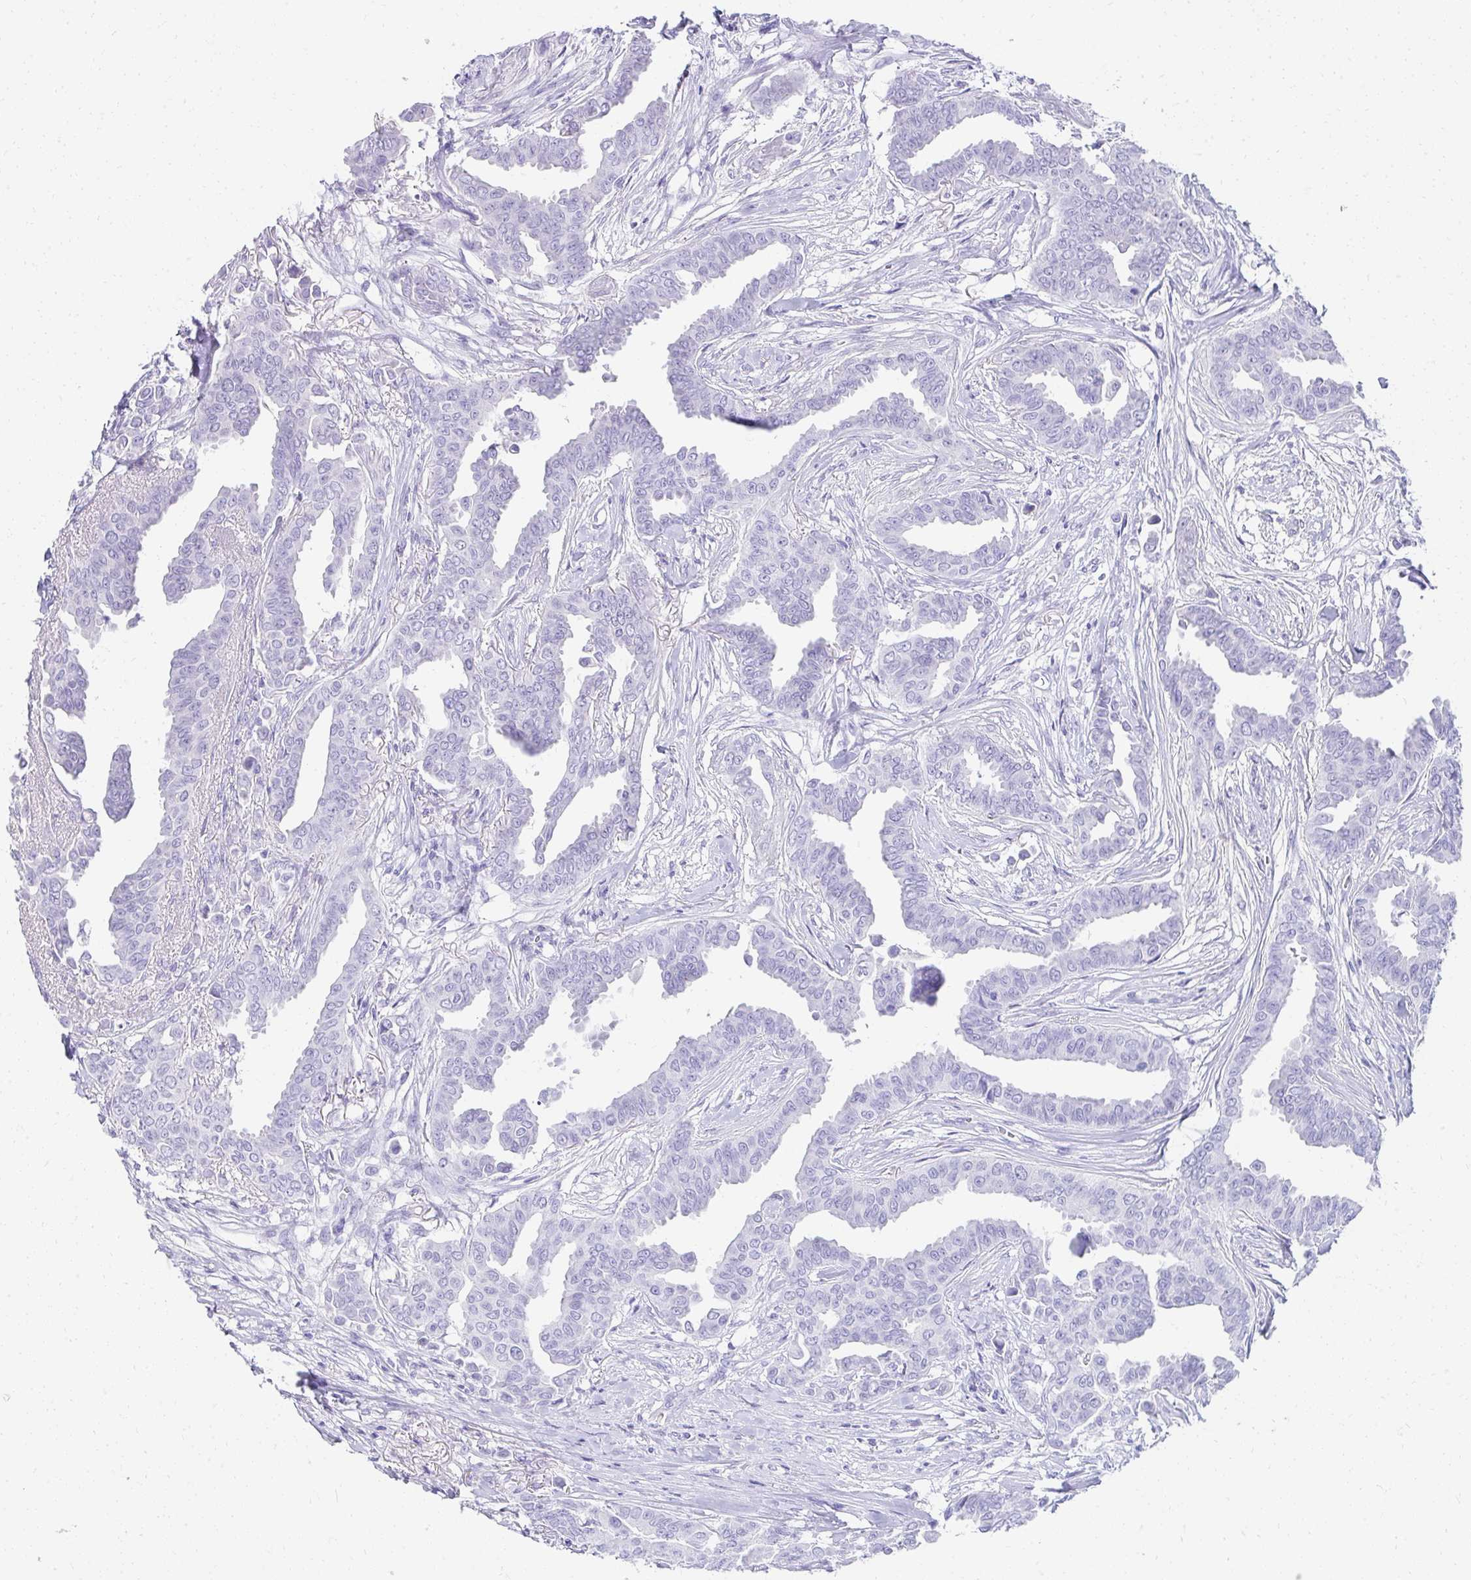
{"staining": {"intensity": "negative", "quantity": "none", "location": "none"}, "tissue": "breast cancer", "cell_type": "Tumor cells", "image_type": "cancer", "snomed": [{"axis": "morphology", "description": "Duct carcinoma"}, {"axis": "topography", "description": "Breast"}], "caption": "Histopathology image shows no protein positivity in tumor cells of breast cancer tissue. (Brightfield microscopy of DAB IHC at high magnification).", "gene": "SEC14L3", "patient": {"sex": "female", "age": 45}}